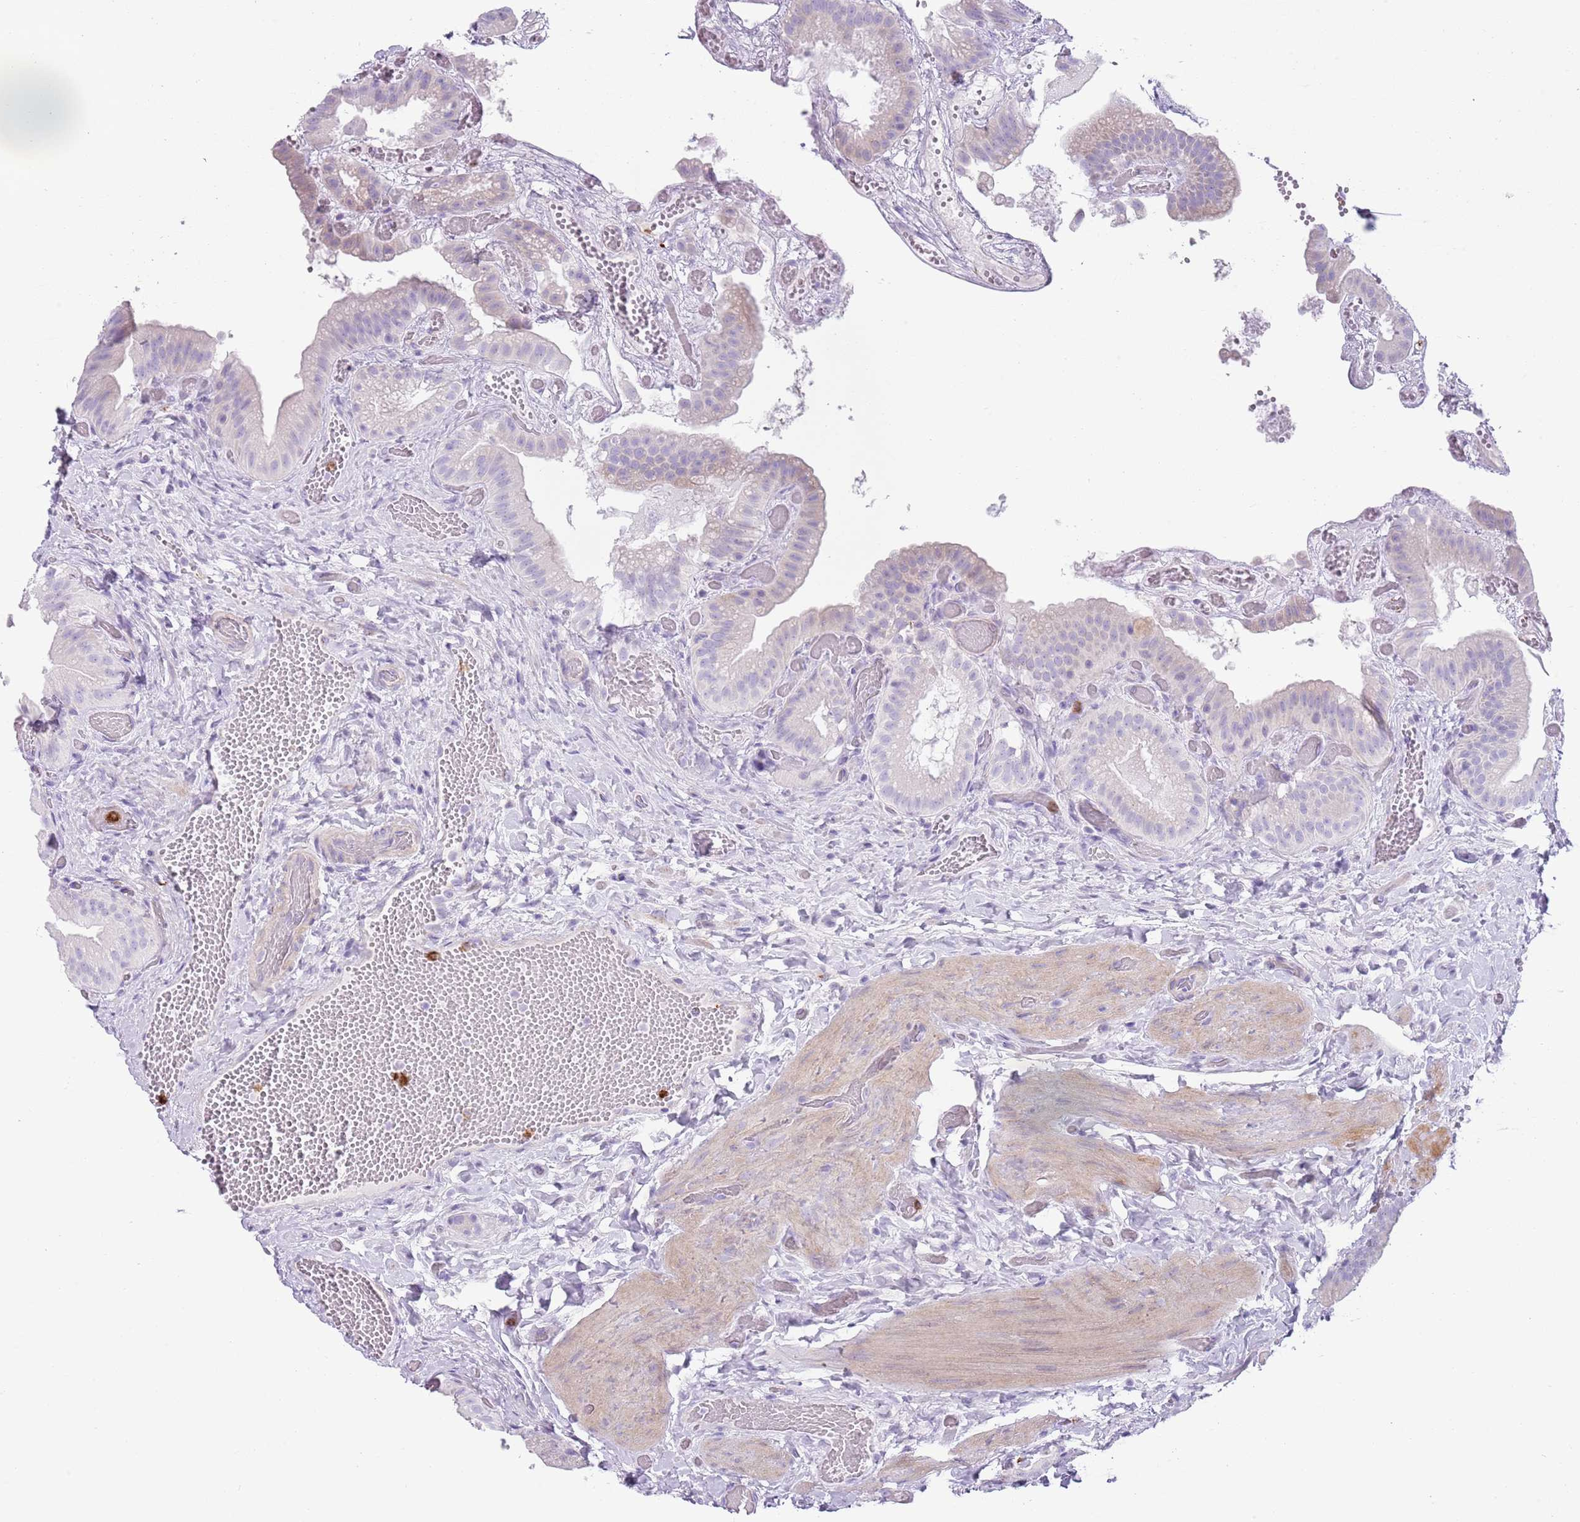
{"staining": {"intensity": "negative", "quantity": "none", "location": "none"}, "tissue": "gallbladder", "cell_type": "Glandular cells", "image_type": "normal", "snomed": [{"axis": "morphology", "description": "Normal tissue, NOS"}, {"axis": "topography", "description": "Gallbladder"}], "caption": "Immunohistochemistry photomicrograph of normal gallbladder: human gallbladder stained with DAB (3,3'-diaminobenzidine) exhibits no significant protein expression in glandular cells. (DAB (3,3'-diaminobenzidine) immunohistochemistry visualized using brightfield microscopy, high magnification).", "gene": "CD177", "patient": {"sex": "female", "age": 64}}